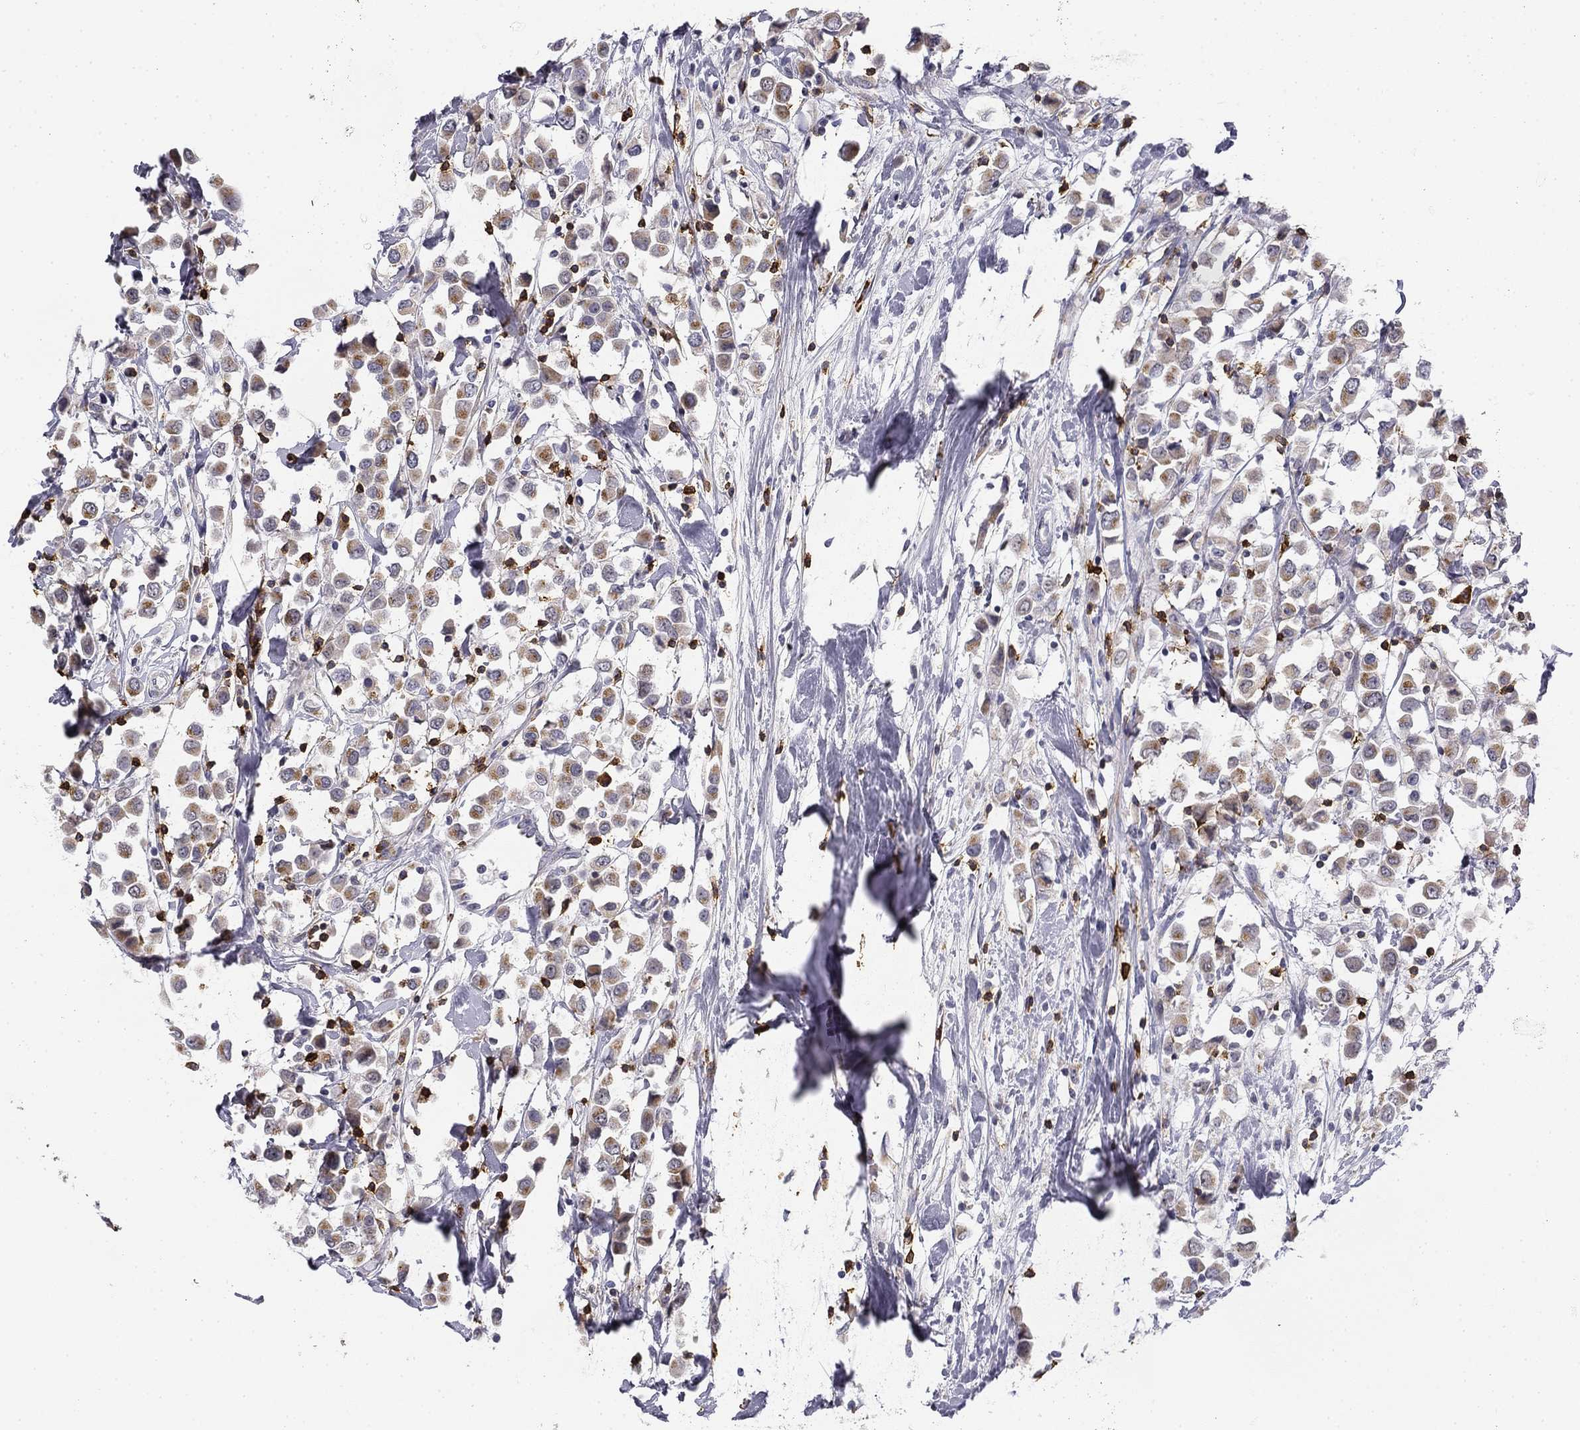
{"staining": {"intensity": "moderate", "quantity": "<25%", "location": "cytoplasmic/membranous"}, "tissue": "breast cancer", "cell_type": "Tumor cells", "image_type": "cancer", "snomed": [{"axis": "morphology", "description": "Duct carcinoma"}, {"axis": "topography", "description": "Breast"}], "caption": "Immunohistochemistry (IHC) histopathology image of breast cancer (invasive ductal carcinoma) stained for a protein (brown), which exhibits low levels of moderate cytoplasmic/membranous expression in approximately <25% of tumor cells.", "gene": "TRAT1", "patient": {"sex": "female", "age": 61}}